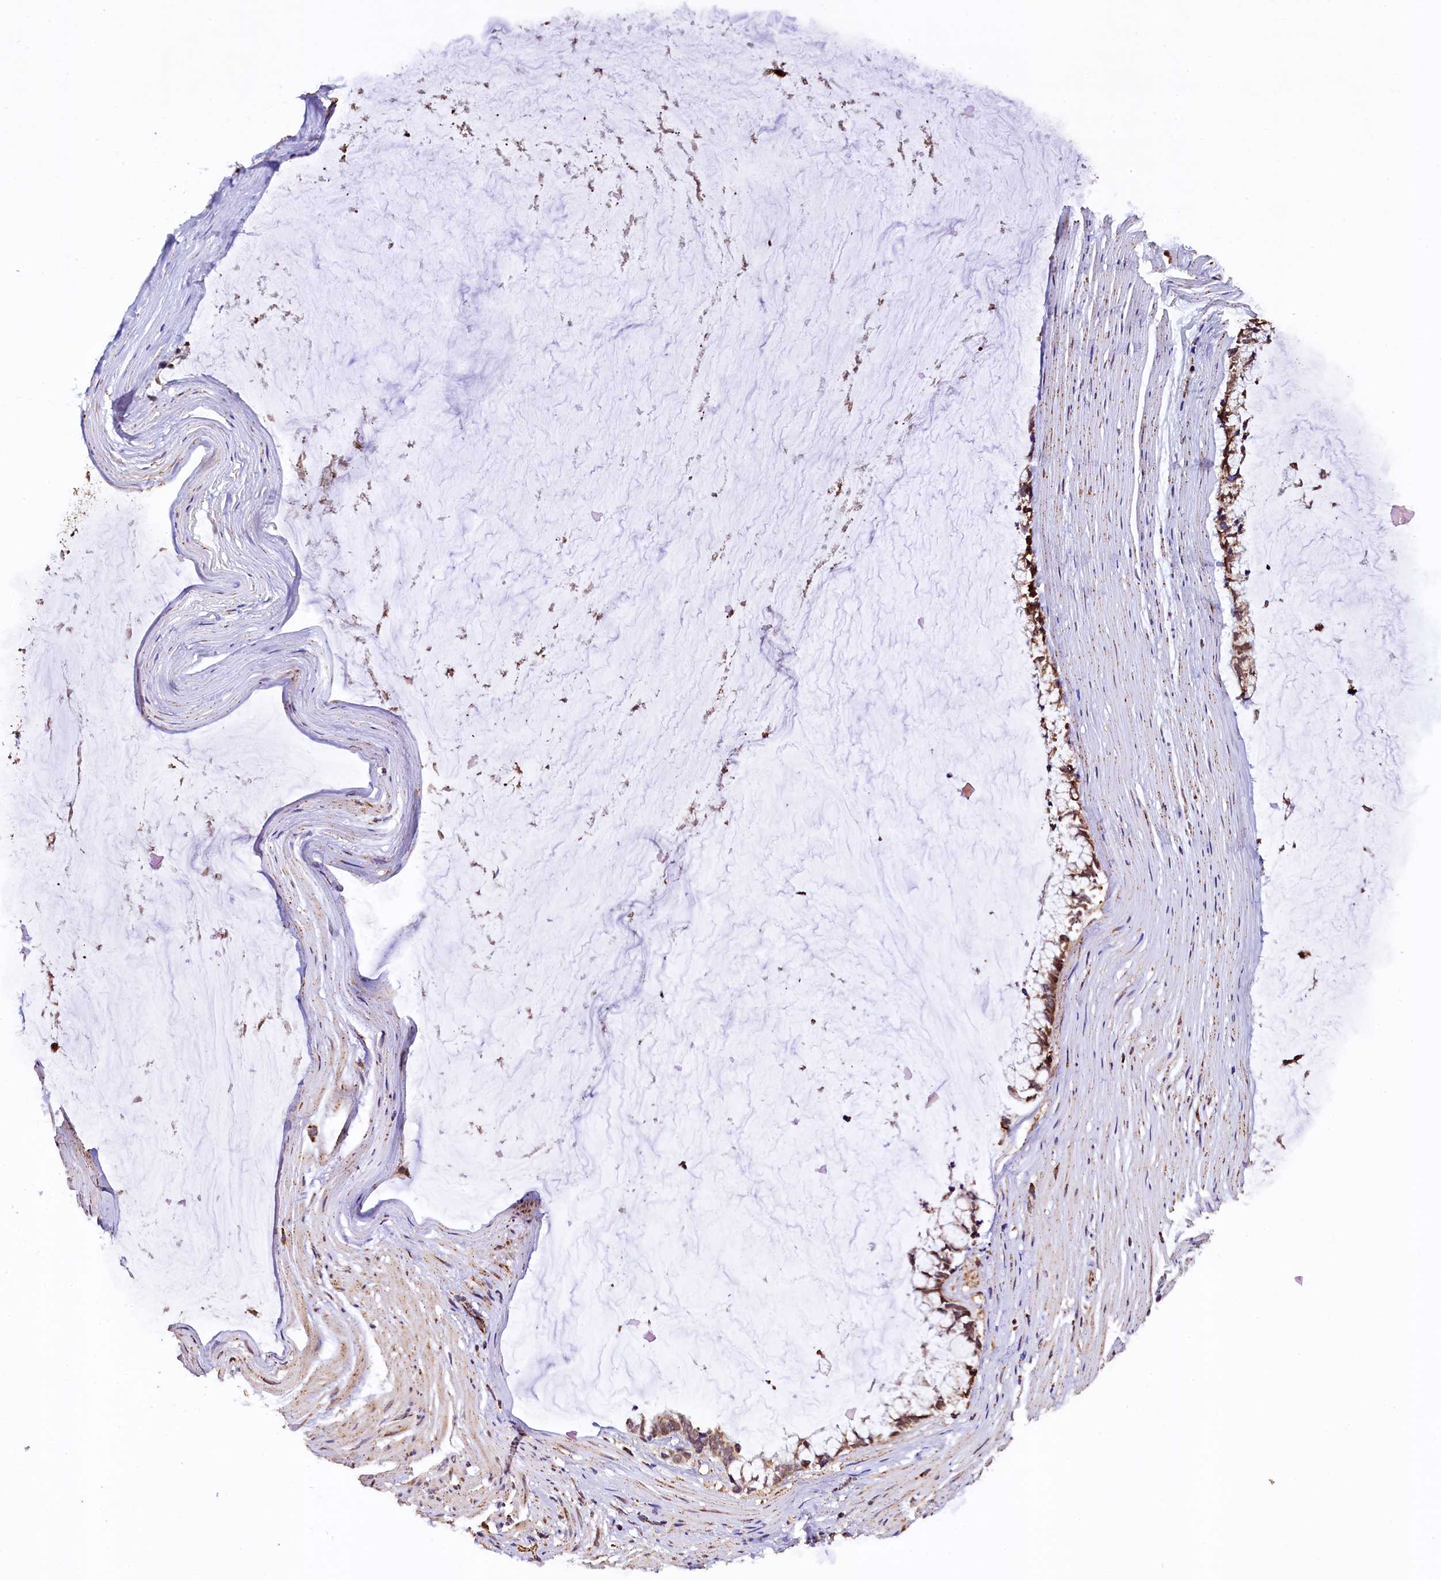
{"staining": {"intensity": "moderate", "quantity": ">75%", "location": "cytoplasmic/membranous"}, "tissue": "ovarian cancer", "cell_type": "Tumor cells", "image_type": "cancer", "snomed": [{"axis": "morphology", "description": "Cystadenocarcinoma, mucinous, NOS"}, {"axis": "topography", "description": "Ovary"}], "caption": "Protein staining of ovarian cancer (mucinous cystadenocarcinoma) tissue shows moderate cytoplasmic/membranous expression in approximately >75% of tumor cells.", "gene": "KLC2", "patient": {"sex": "female", "age": 39}}